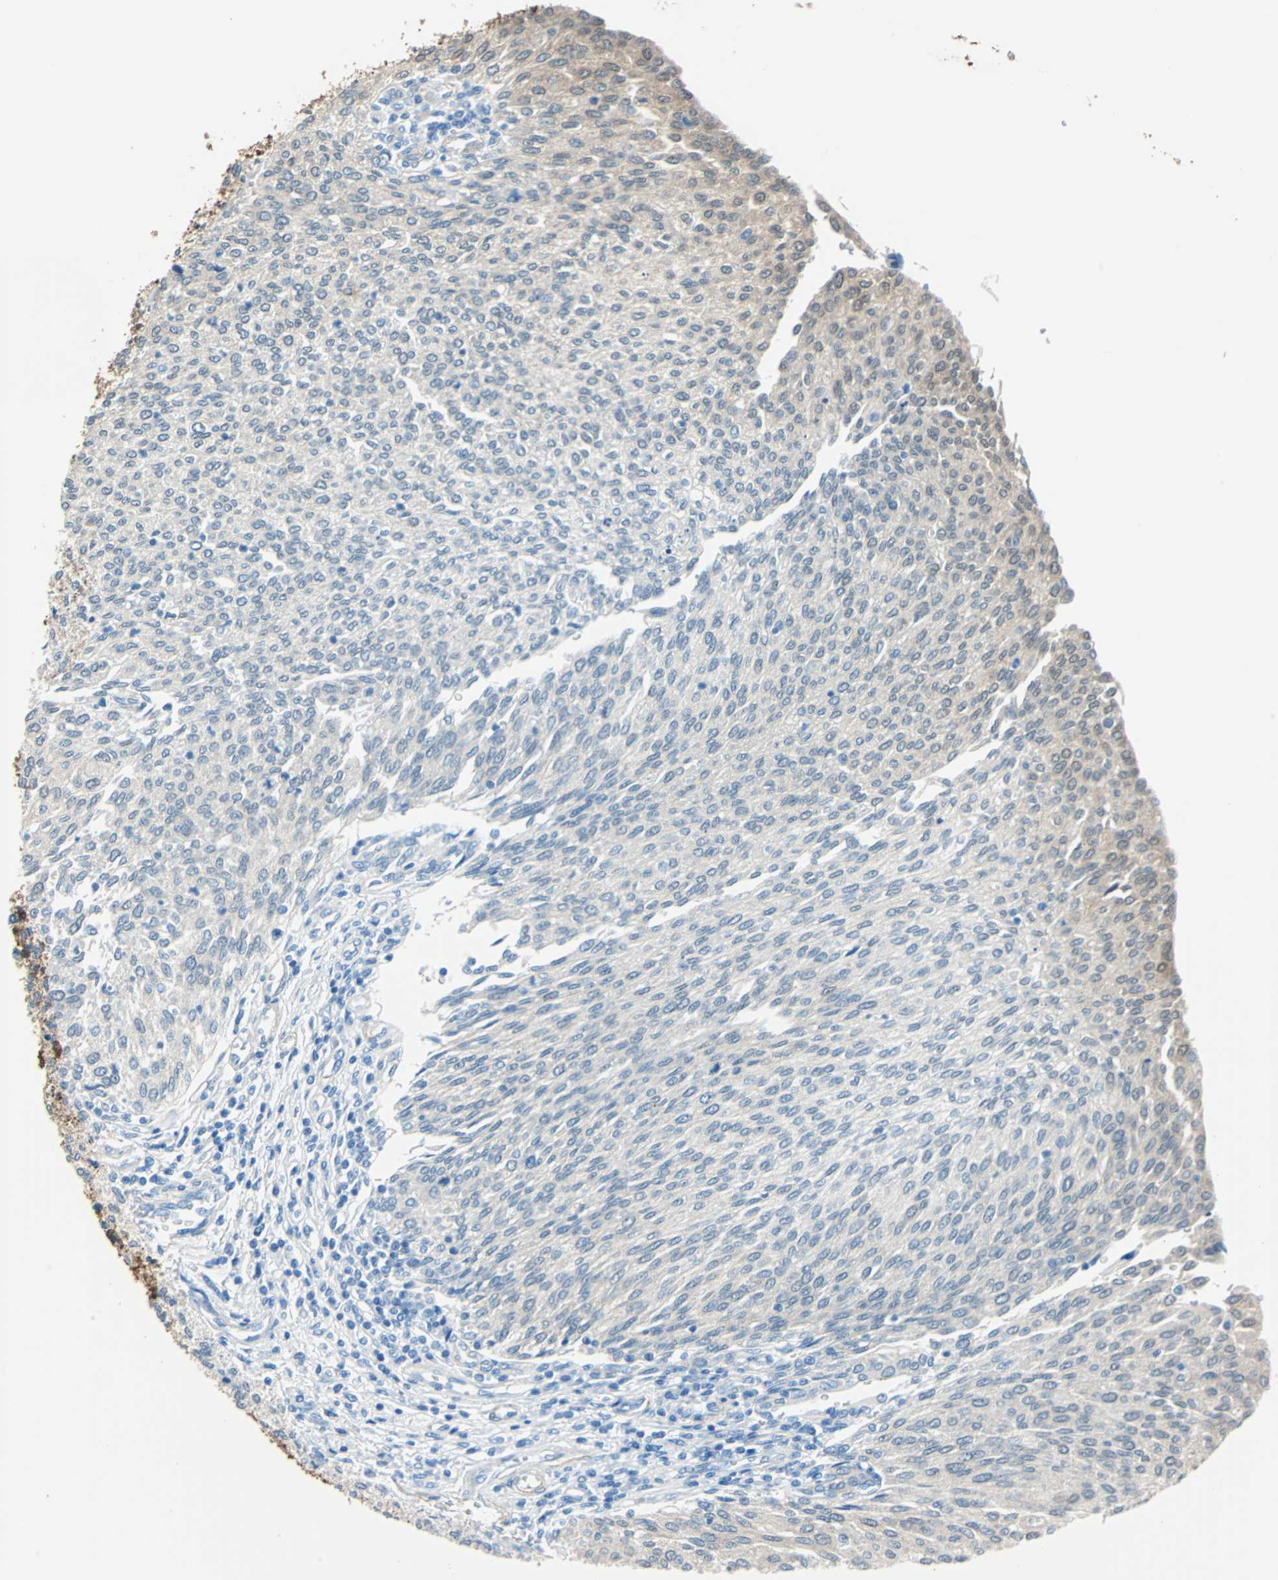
{"staining": {"intensity": "moderate", "quantity": "25%-75%", "location": "cytoplasmic/membranous"}, "tissue": "urothelial cancer", "cell_type": "Tumor cells", "image_type": "cancer", "snomed": [{"axis": "morphology", "description": "Urothelial carcinoma, Low grade"}, {"axis": "topography", "description": "Urinary bladder"}], "caption": "This is an image of immunohistochemistry staining of low-grade urothelial carcinoma, which shows moderate expression in the cytoplasmic/membranous of tumor cells.", "gene": "FKBP4", "patient": {"sex": "female", "age": 79}}